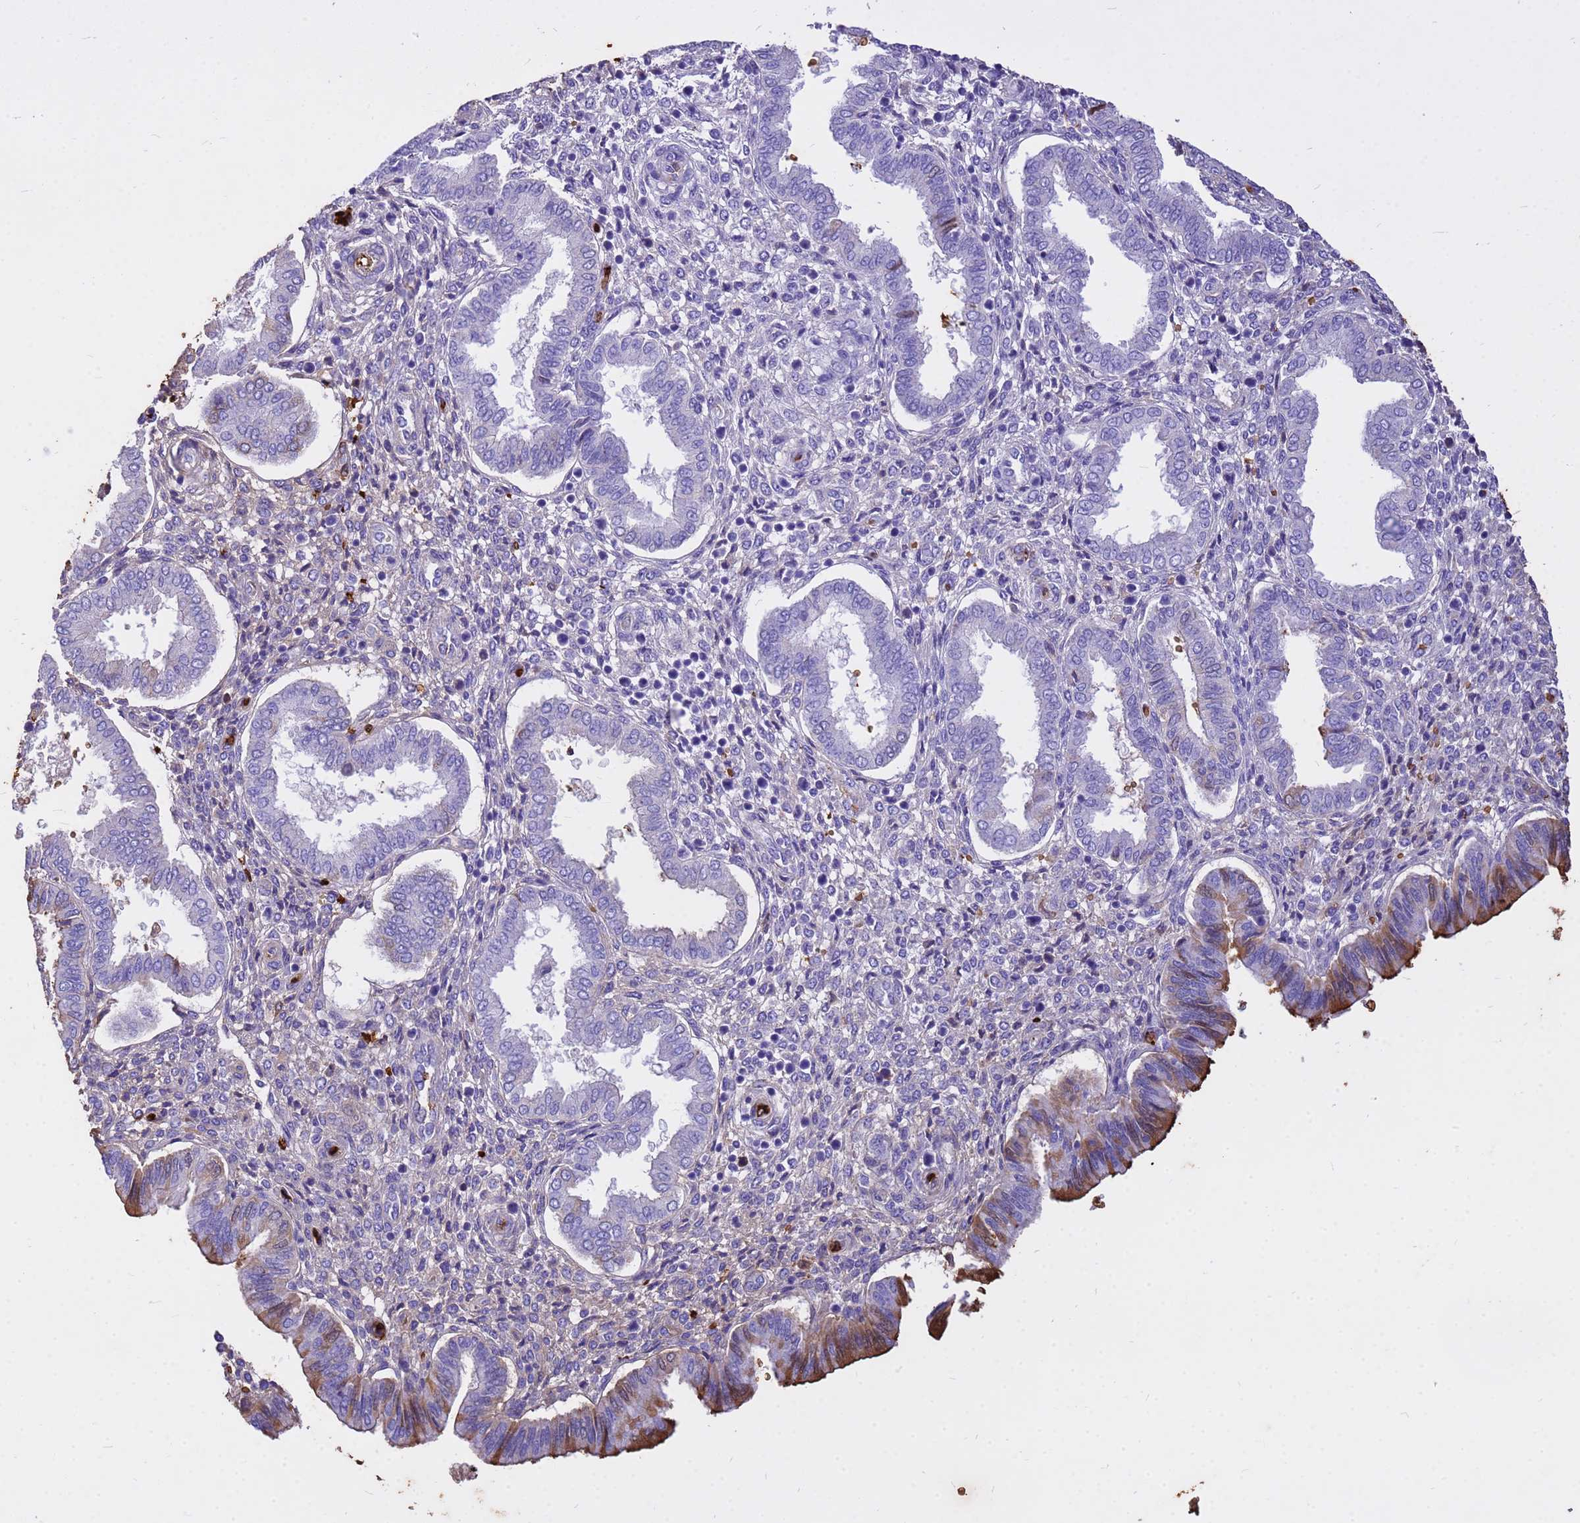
{"staining": {"intensity": "weak", "quantity": "25%-75%", "location": "cytoplasmic/membranous"}, "tissue": "endometrium", "cell_type": "Cells in endometrial stroma", "image_type": "normal", "snomed": [{"axis": "morphology", "description": "Normal tissue, NOS"}, {"axis": "topography", "description": "Endometrium"}], "caption": "Immunohistochemistry (DAB) staining of unremarkable human endometrium reveals weak cytoplasmic/membranous protein positivity in about 25%-75% of cells in endometrial stroma. The protein is stained brown, and the nuclei are stained in blue (DAB IHC with brightfield microscopy, high magnification).", "gene": "HBA1", "patient": {"sex": "female", "age": 24}}